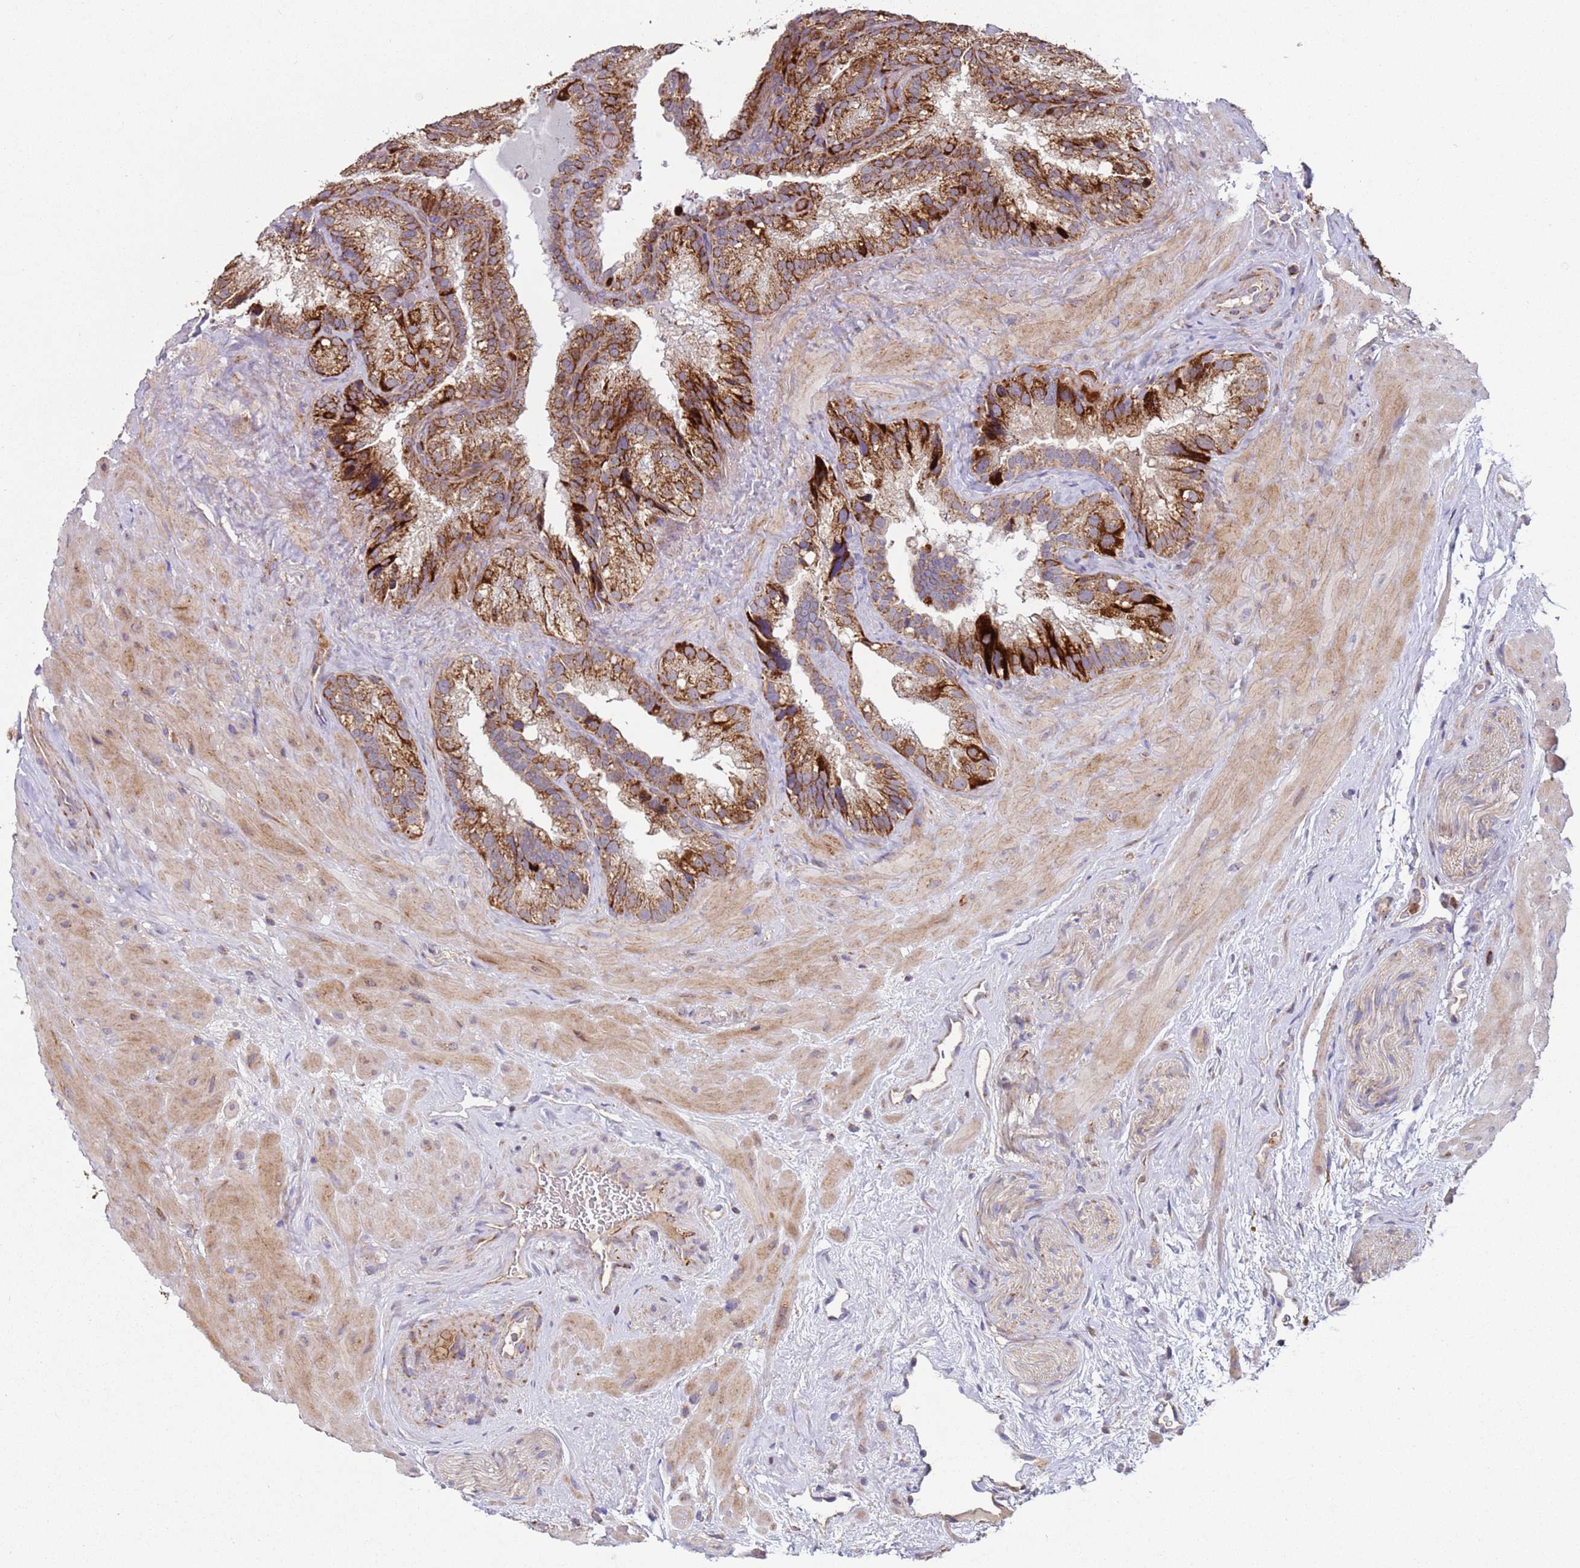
{"staining": {"intensity": "strong", "quantity": ">75%", "location": "cytoplasmic/membranous"}, "tissue": "seminal vesicle", "cell_type": "Glandular cells", "image_type": "normal", "snomed": [{"axis": "morphology", "description": "Normal tissue, NOS"}, {"axis": "topography", "description": "Prostate"}, {"axis": "topography", "description": "Seminal veicle"}], "caption": "Immunohistochemical staining of unremarkable seminal vesicle demonstrates high levels of strong cytoplasmic/membranous expression in approximately >75% of glandular cells. The staining was performed using DAB, with brown indicating positive protein expression. Nuclei are stained blue with hematoxylin.", "gene": "FBXO33", "patient": {"sex": "male", "age": 68}}